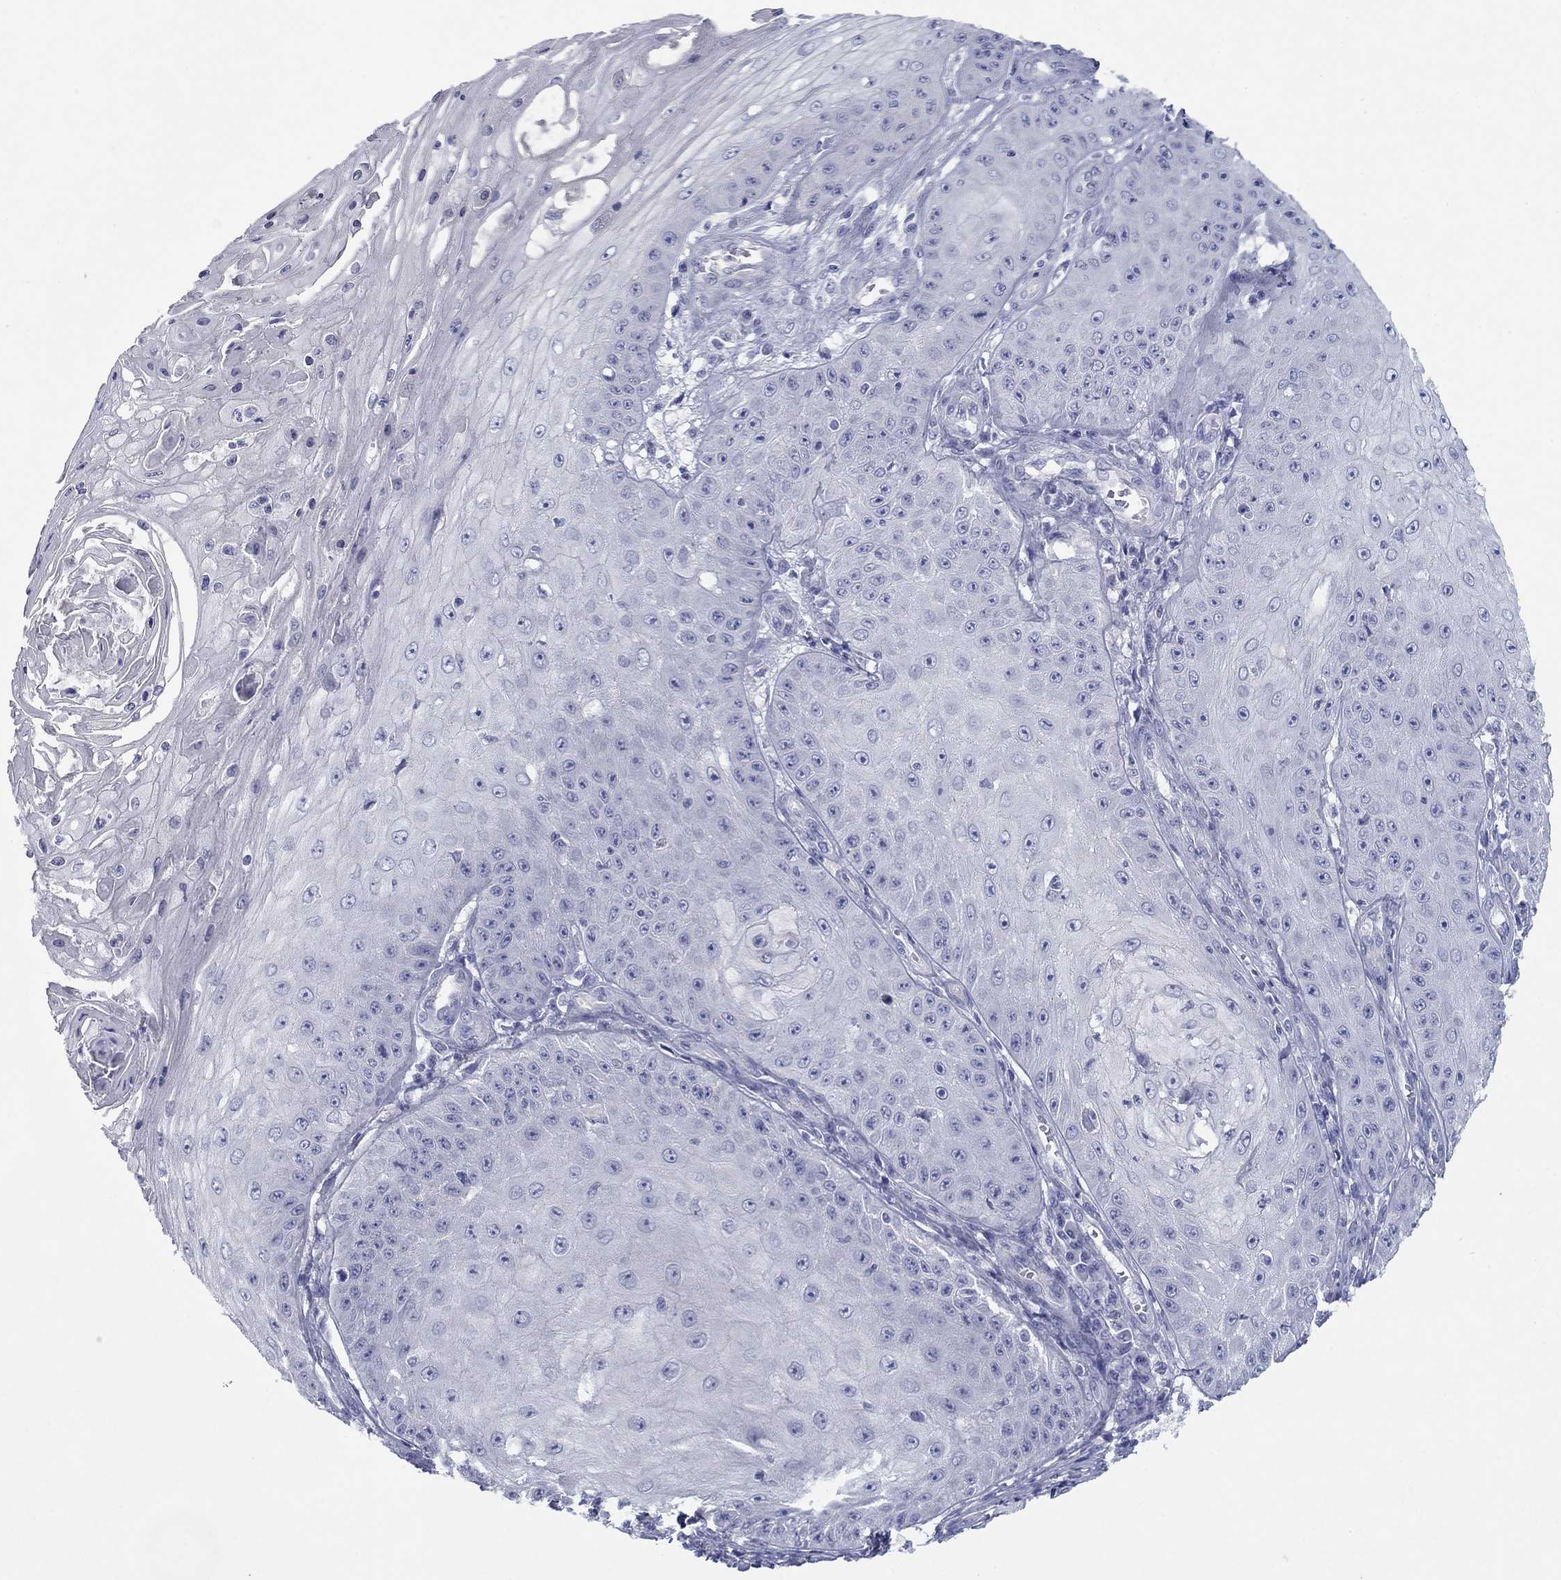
{"staining": {"intensity": "negative", "quantity": "none", "location": "none"}, "tissue": "skin cancer", "cell_type": "Tumor cells", "image_type": "cancer", "snomed": [{"axis": "morphology", "description": "Squamous cell carcinoma, NOS"}, {"axis": "topography", "description": "Skin"}], "caption": "Tumor cells show no significant protein expression in skin squamous cell carcinoma.", "gene": "PLS1", "patient": {"sex": "male", "age": 70}}